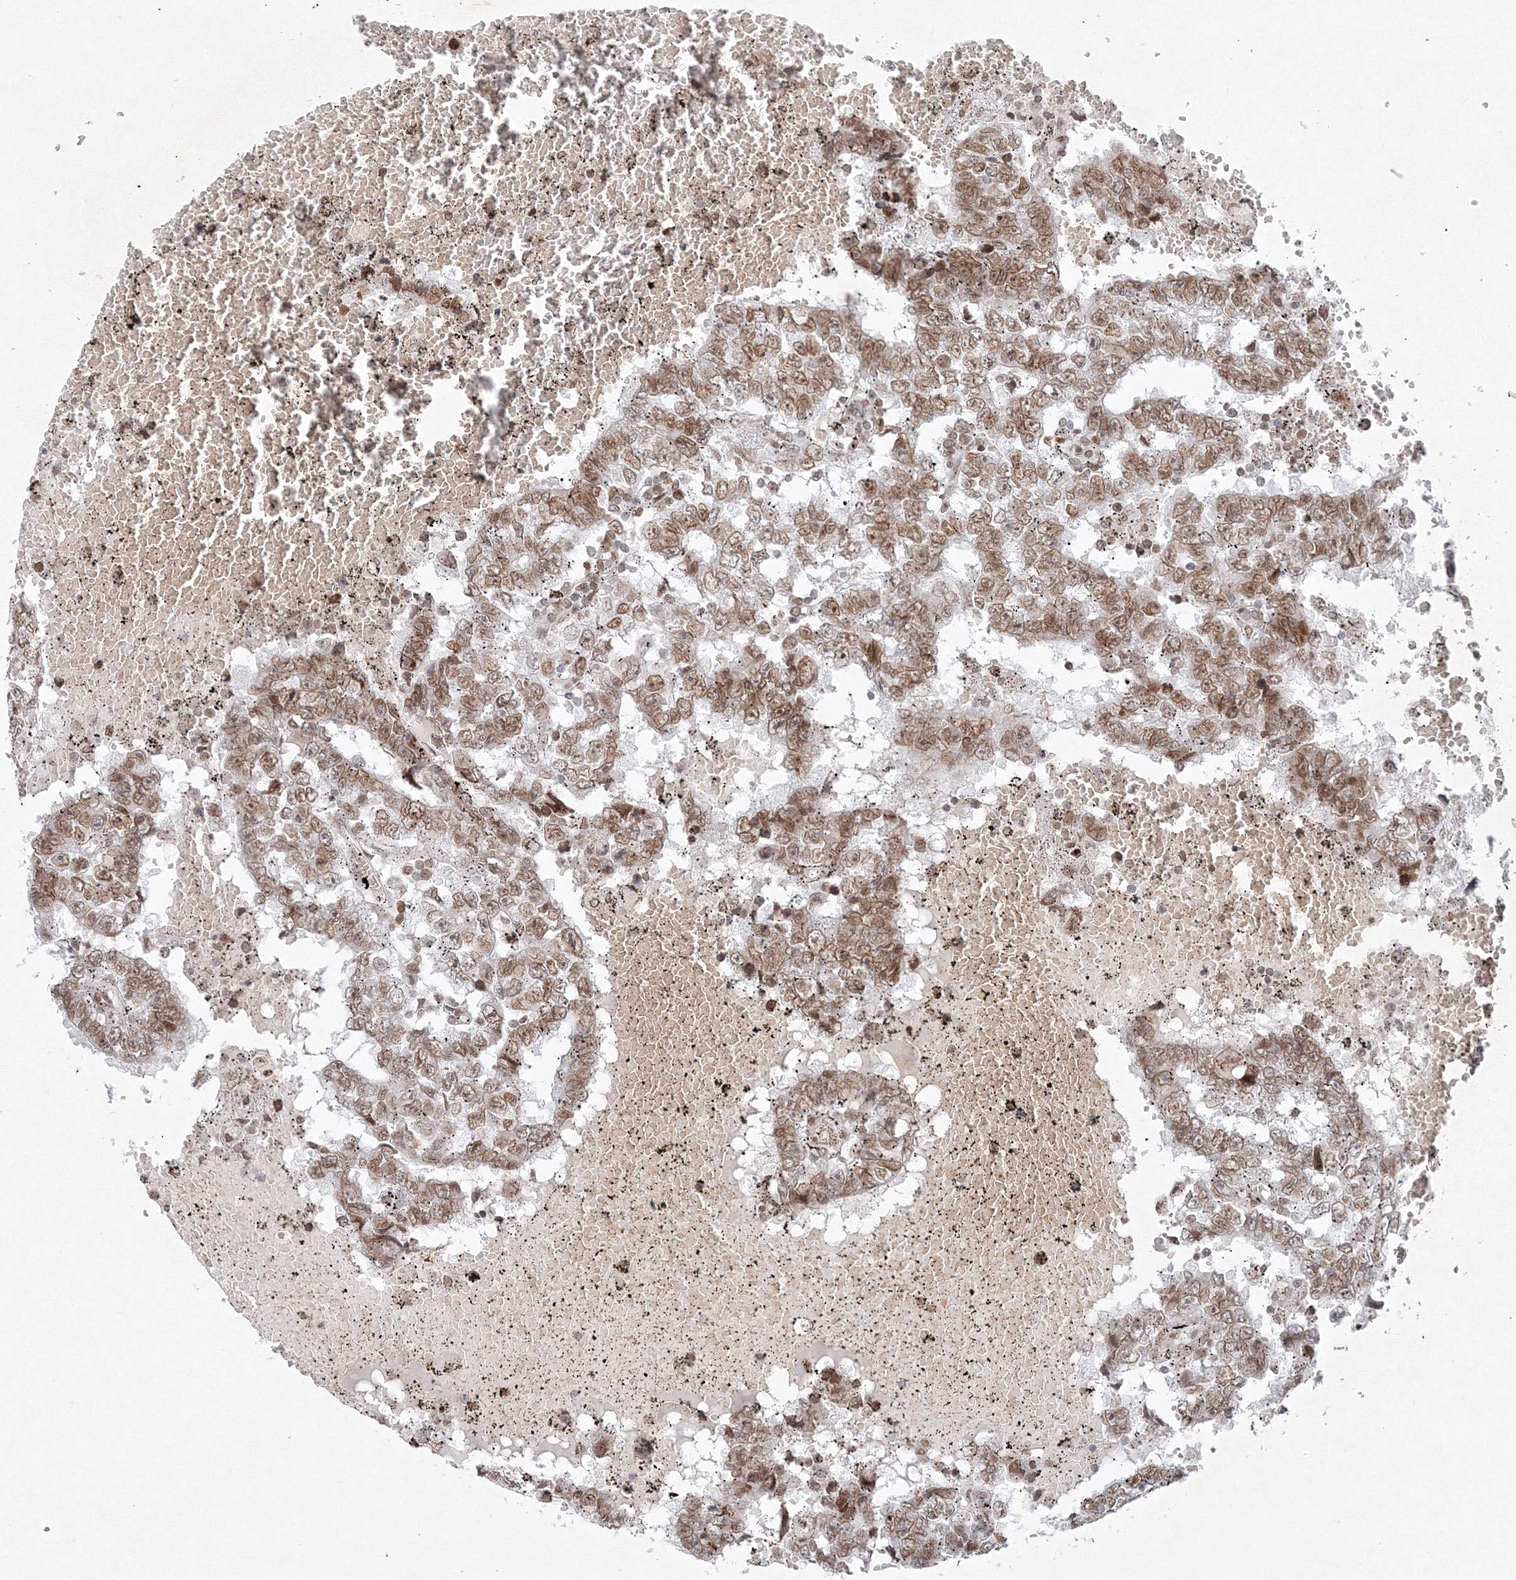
{"staining": {"intensity": "moderate", "quantity": ">75%", "location": "nuclear"}, "tissue": "testis cancer", "cell_type": "Tumor cells", "image_type": "cancer", "snomed": [{"axis": "morphology", "description": "Carcinoma, Embryonal, NOS"}, {"axis": "topography", "description": "Testis"}], "caption": "IHC of testis cancer shows medium levels of moderate nuclear expression in about >75% of tumor cells. The staining was performed using DAB, with brown indicating positive protein expression. Nuclei are stained blue with hematoxylin.", "gene": "KIF4A", "patient": {"sex": "male", "age": 25}}